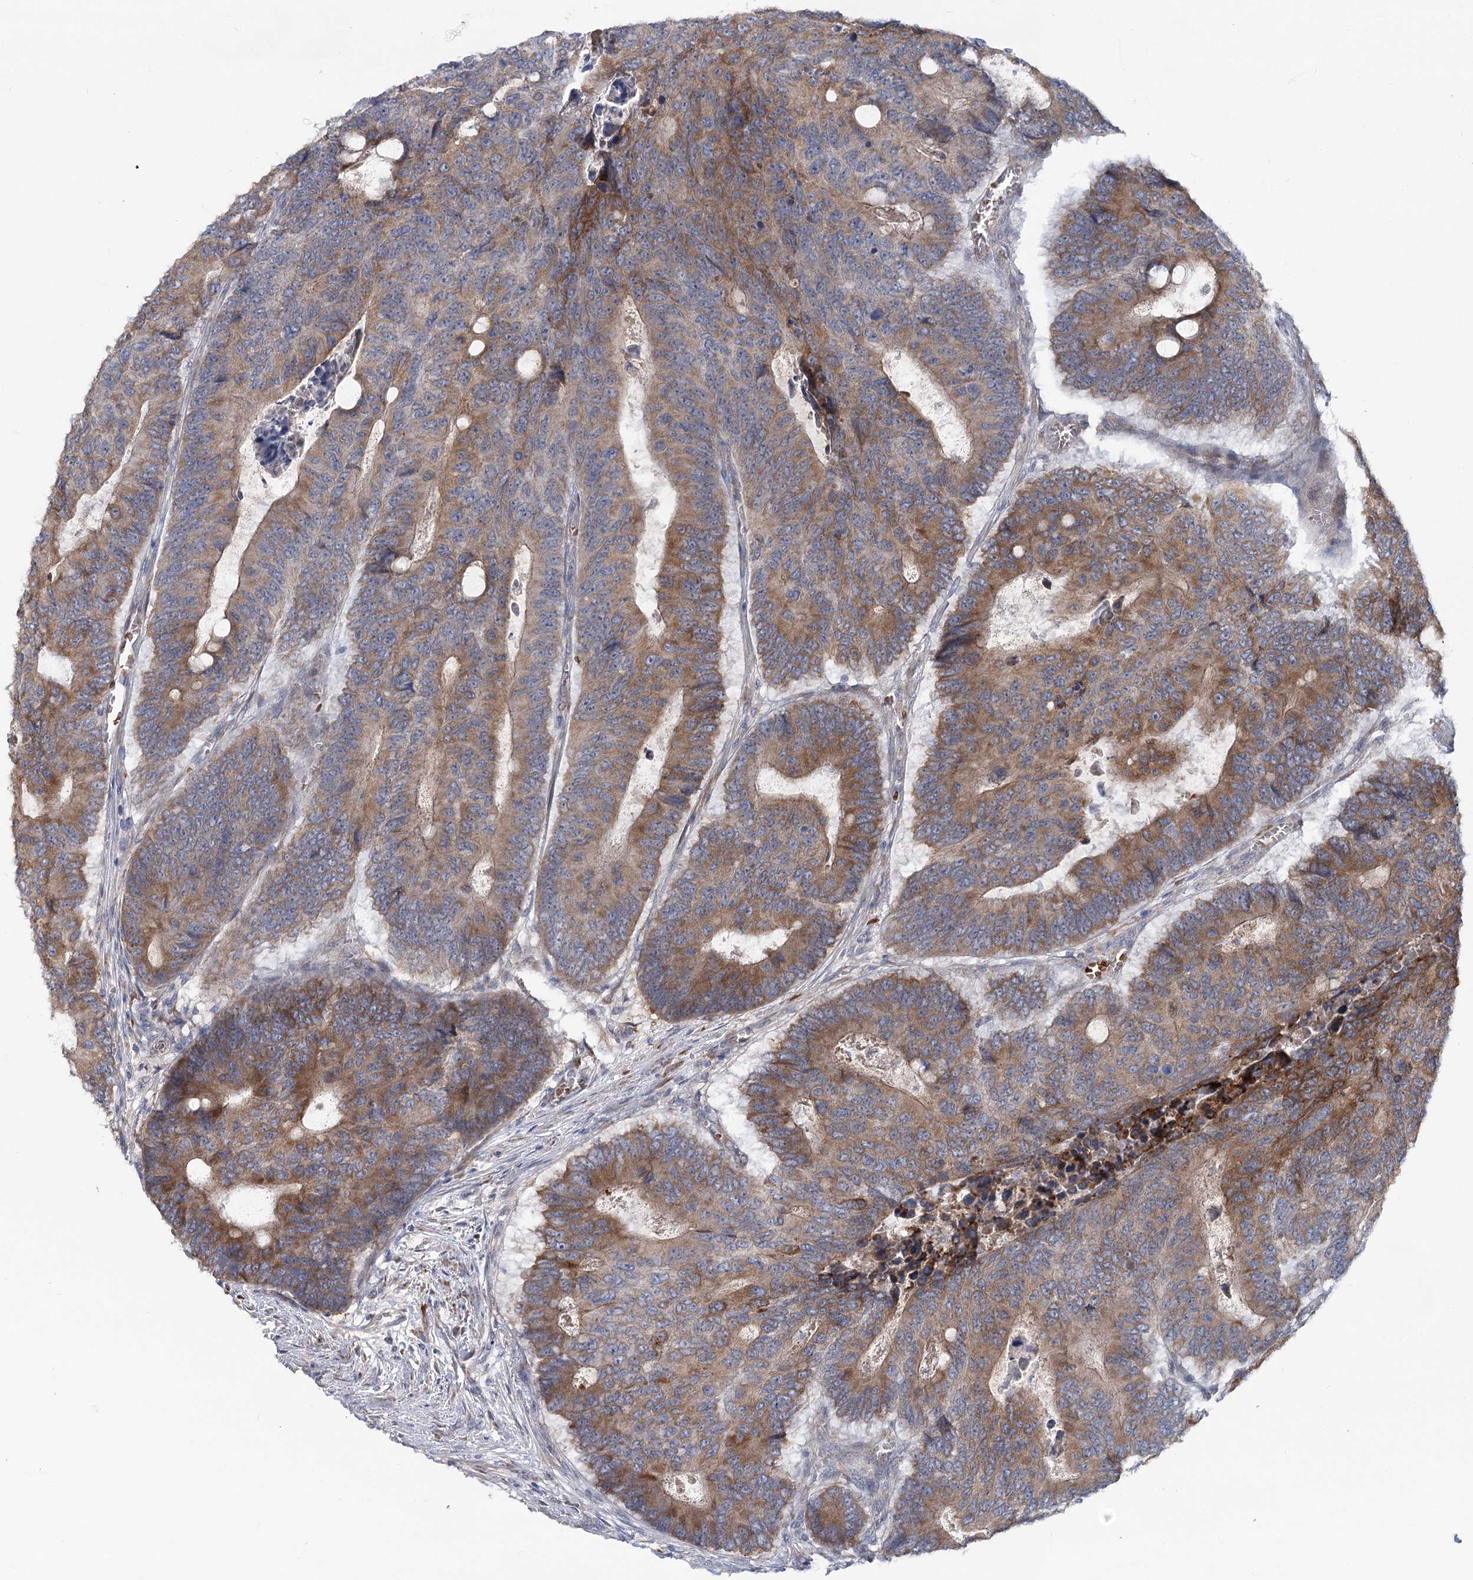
{"staining": {"intensity": "moderate", "quantity": ">75%", "location": "cytoplasmic/membranous"}, "tissue": "colorectal cancer", "cell_type": "Tumor cells", "image_type": "cancer", "snomed": [{"axis": "morphology", "description": "Adenocarcinoma, NOS"}, {"axis": "topography", "description": "Colon"}], "caption": "Immunohistochemistry (DAB) staining of human colorectal adenocarcinoma displays moderate cytoplasmic/membranous protein staining in approximately >75% of tumor cells.", "gene": "CIB4", "patient": {"sex": "male", "age": 87}}